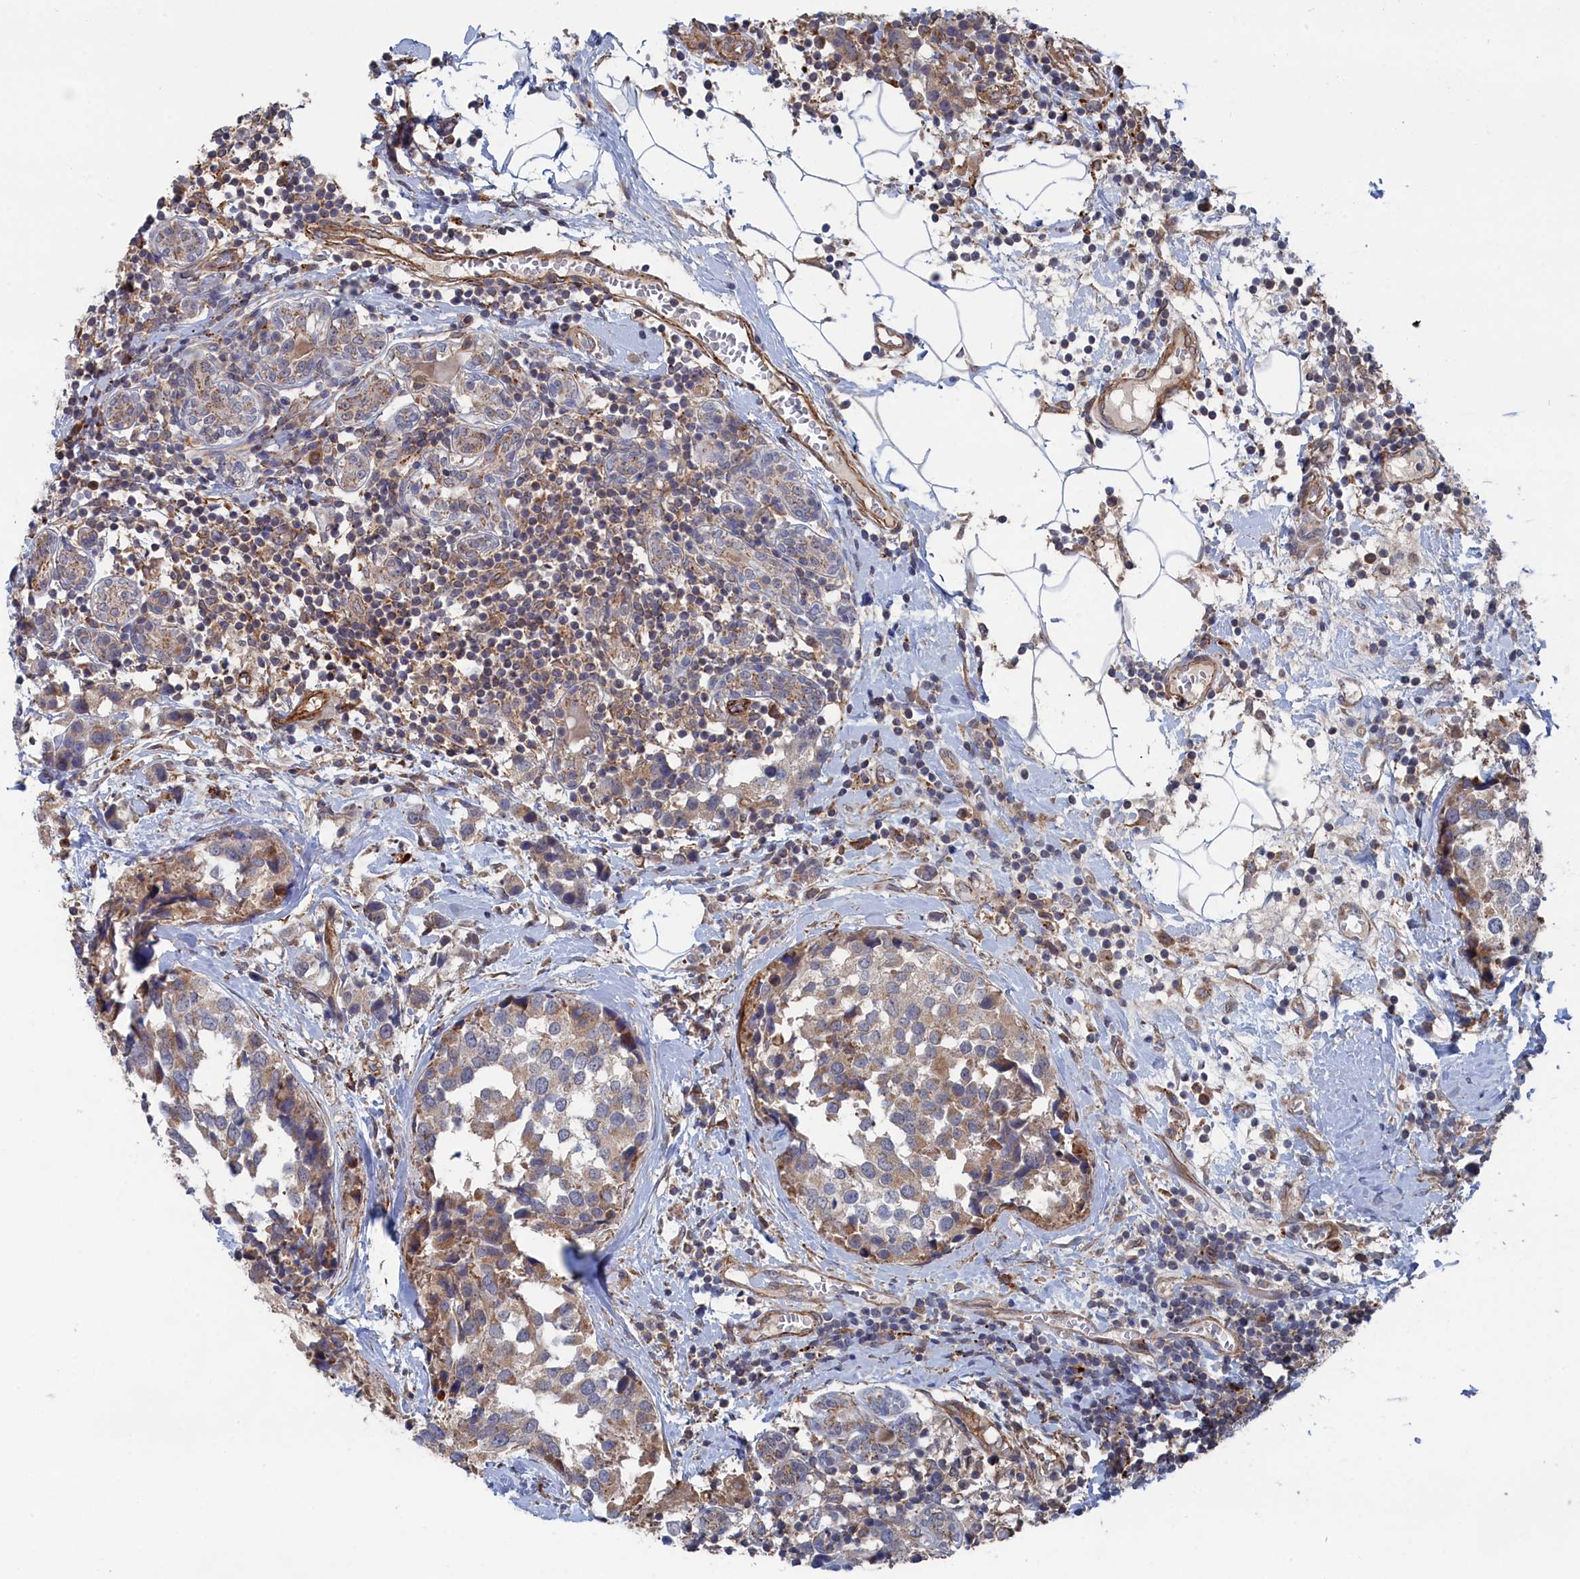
{"staining": {"intensity": "weak", "quantity": "25%-75%", "location": "cytoplasmic/membranous"}, "tissue": "breast cancer", "cell_type": "Tumor cells", "image_type": "cancer", "snomed": [{"axis": "morphology", "description": "Lobular carcinoma"}, {"axis": "topography", "description": "Breast"}], "caption": "Immunohistochemical staining of breast lobular carcinoma exhibits weak cytoplasmic/membranous protein staining in about 25%-75% of tumor cells. The staining was performed using DAB to visualize the protein expression in brown, while the nuclei were stained in blue with hematoxylin (Magnification: 20x).", "gene": "FILIP1L", "patient": {"sex": "female", "age": 59}}